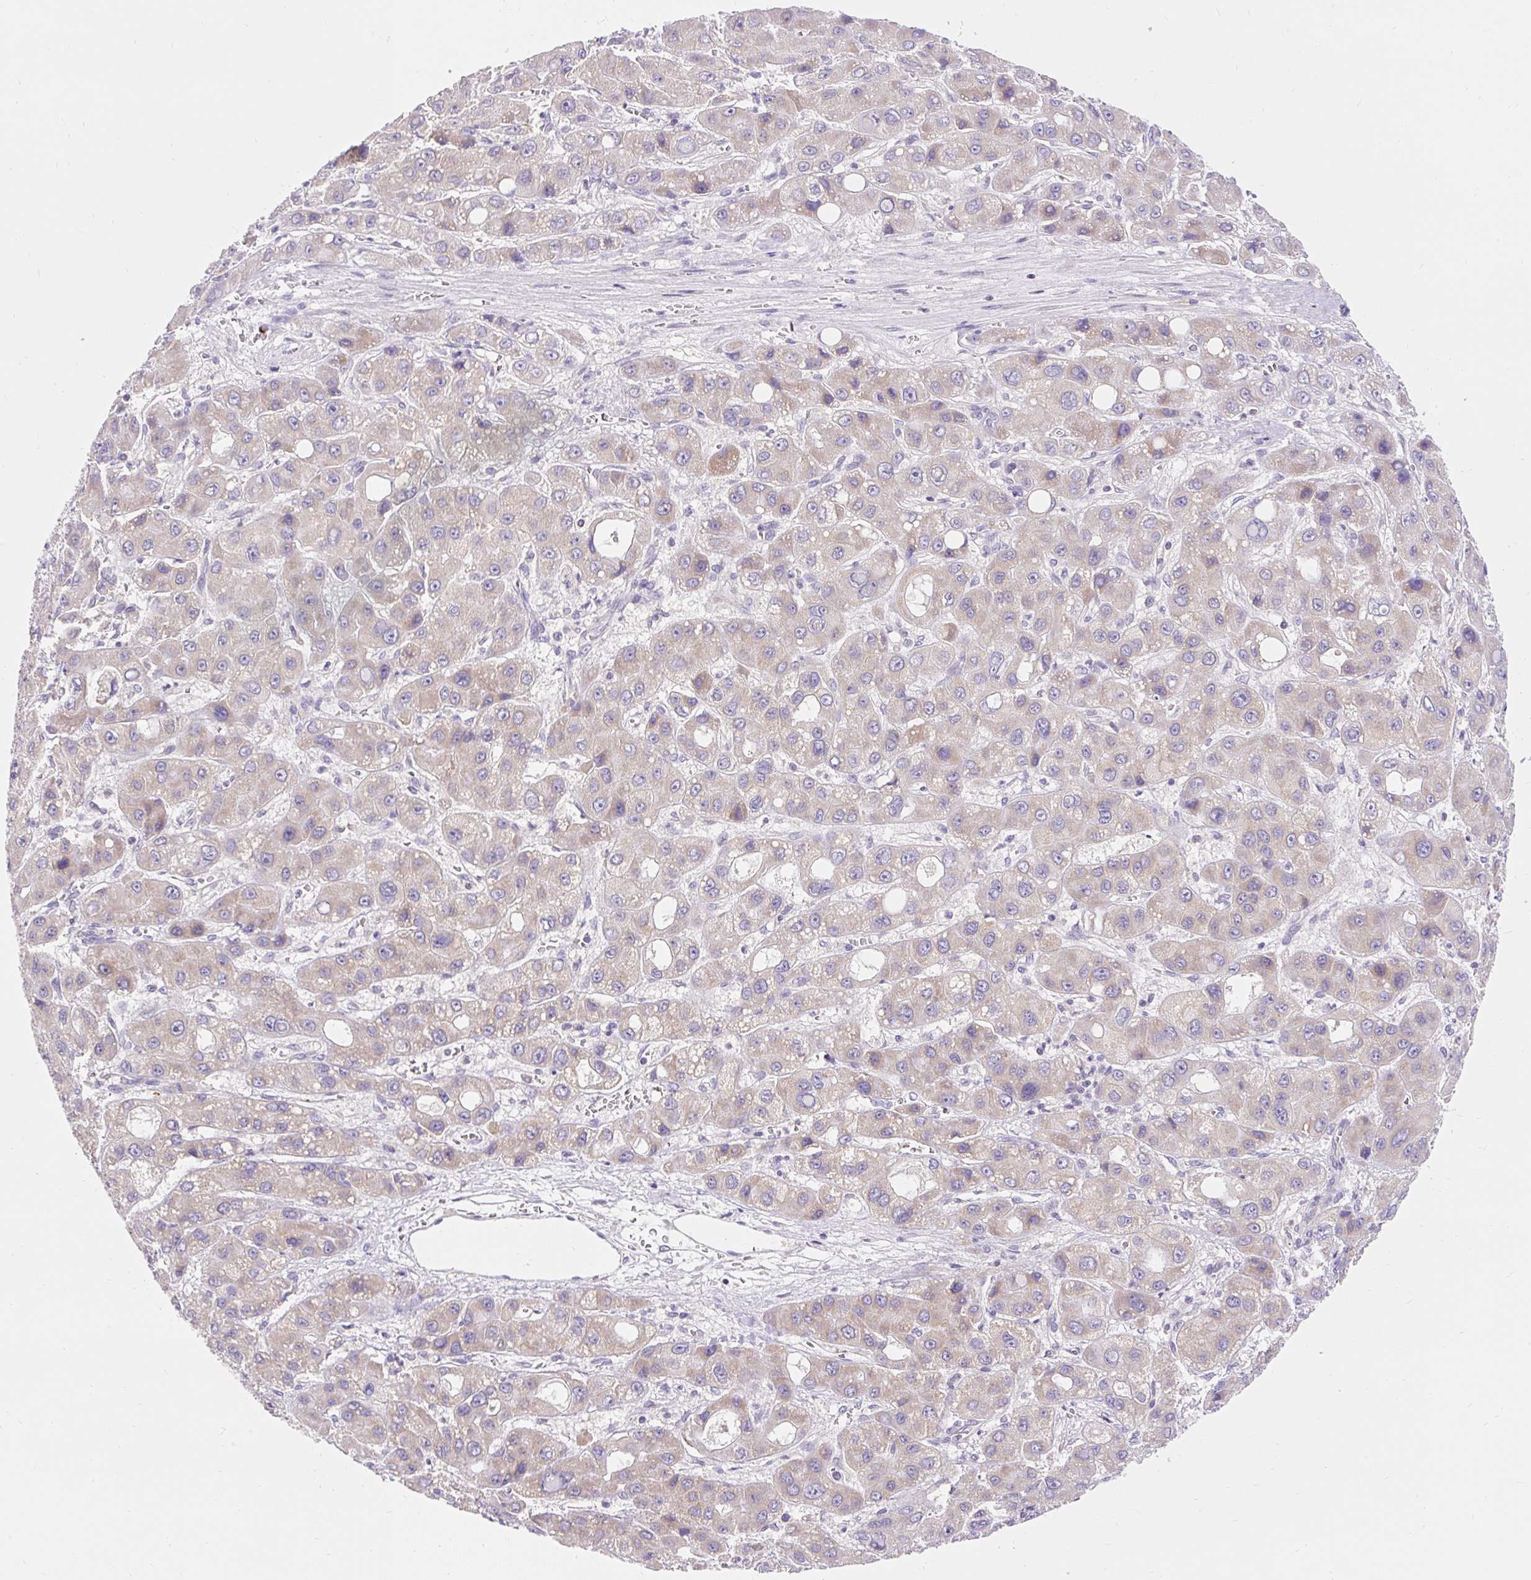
{"staining": {"intensity": "negative", "quantity": "none", "location": "none"}, "tissue": "liver cancer", "cell_type": "Tumor cells", "image_type": "cancer", "snomed": [{"axis": "morphology", "description": "Carcinoma, Hepatocellular, NOS"}, {"axis": "topography", "description": "Liver"}], "caption": "Photomicrograph shows no significant protein expression in tumor cells of liver hepatocellular carcinoma.", "gene": "PMAIP1", "patient": {"sex": "male", "age": 55}}